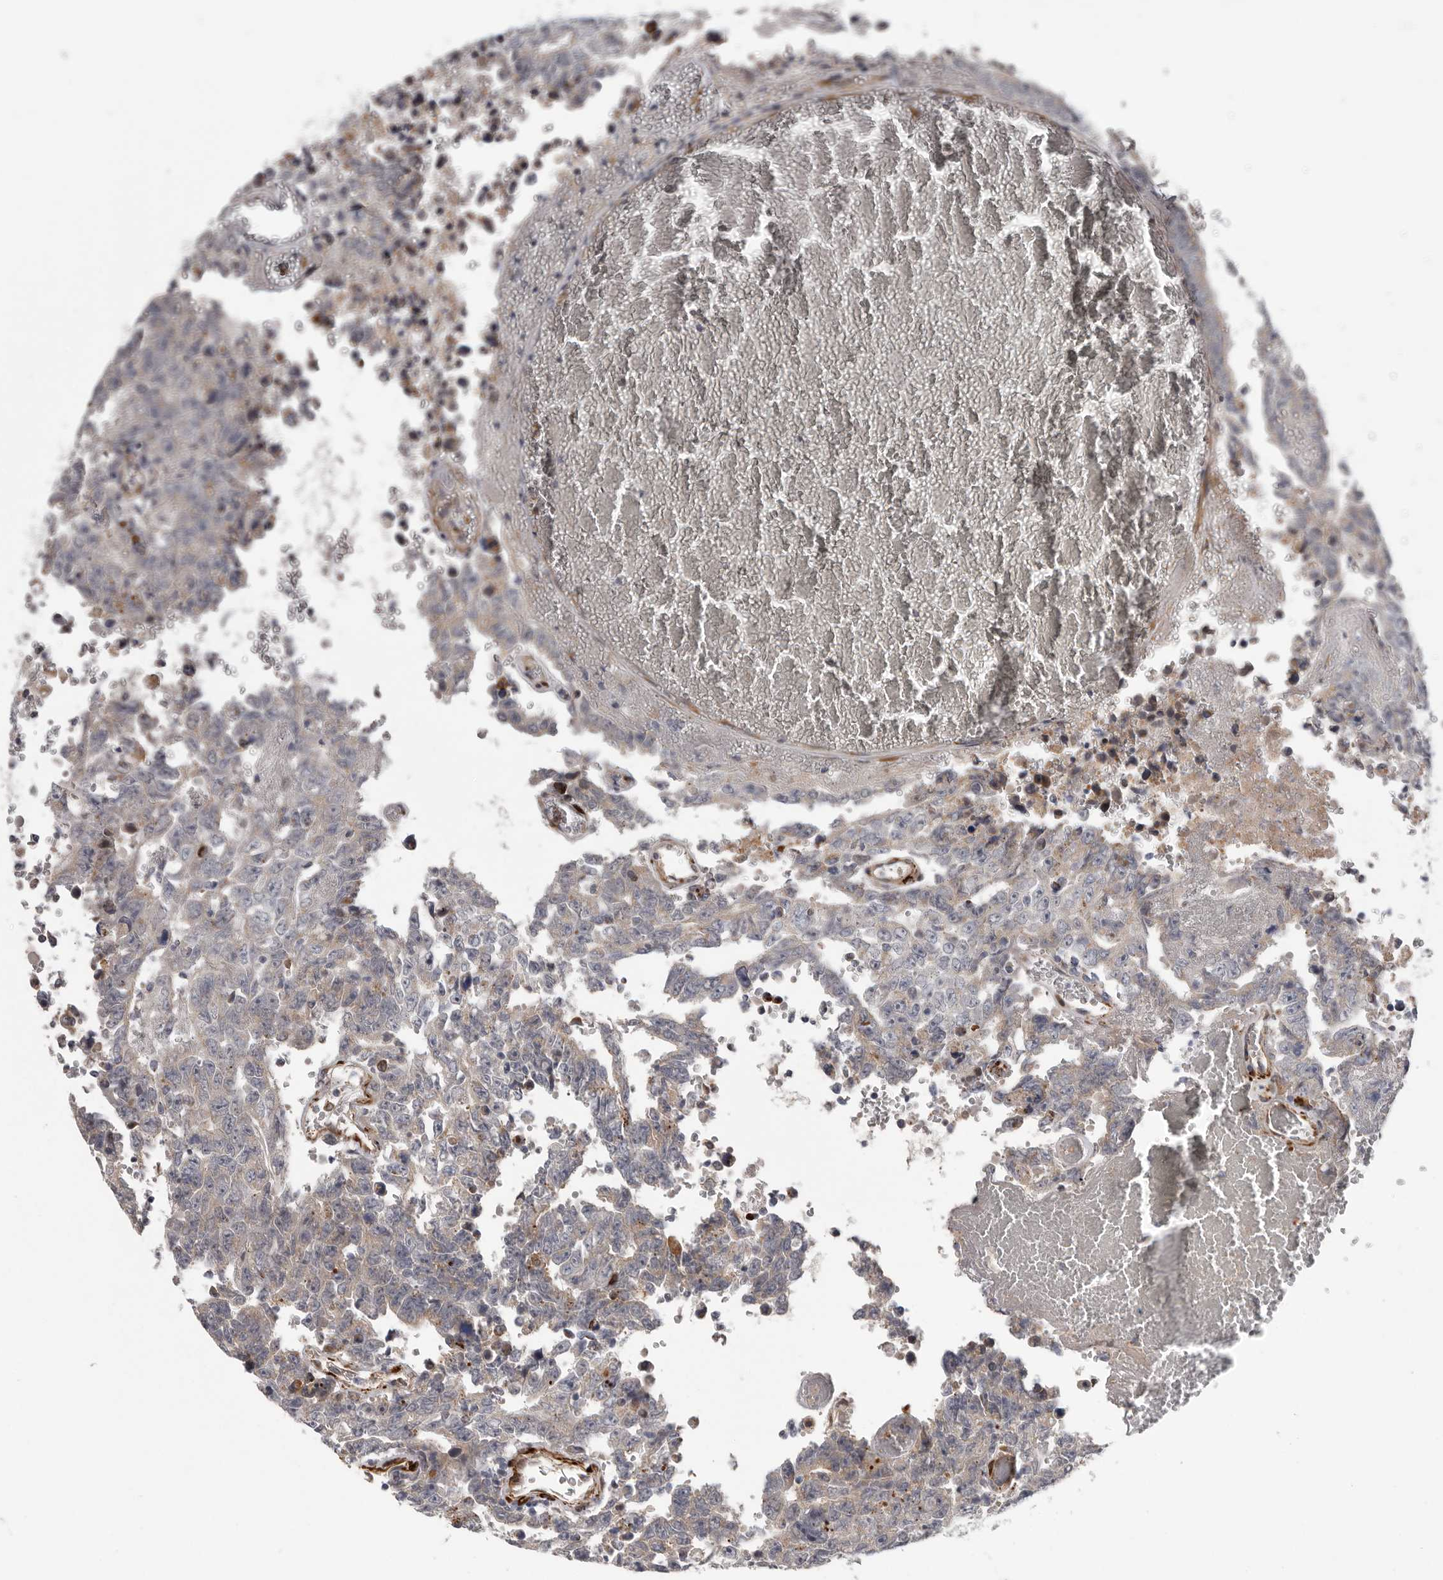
{"staining": {"intensity": "weak", "quantity": "<25%", "location": "cytoplasmic/membranous"}, "tissue": "testis cancer", "cell_type": "Tumor cells", "image_type": "cancer", "snomed": [{"axis": "morphology", "description": "Carcinoma, Embryonal, NOS"}, {"axis": "topography", "description": "Testis"}], "caption": "This is an immunohistochemistry histopathology image of human testis cancer (embryonal carcinoma). There is no staining in tumor cells.", "gene": "ATXN3L", "patient": {"sex": "male", "age": 26}}